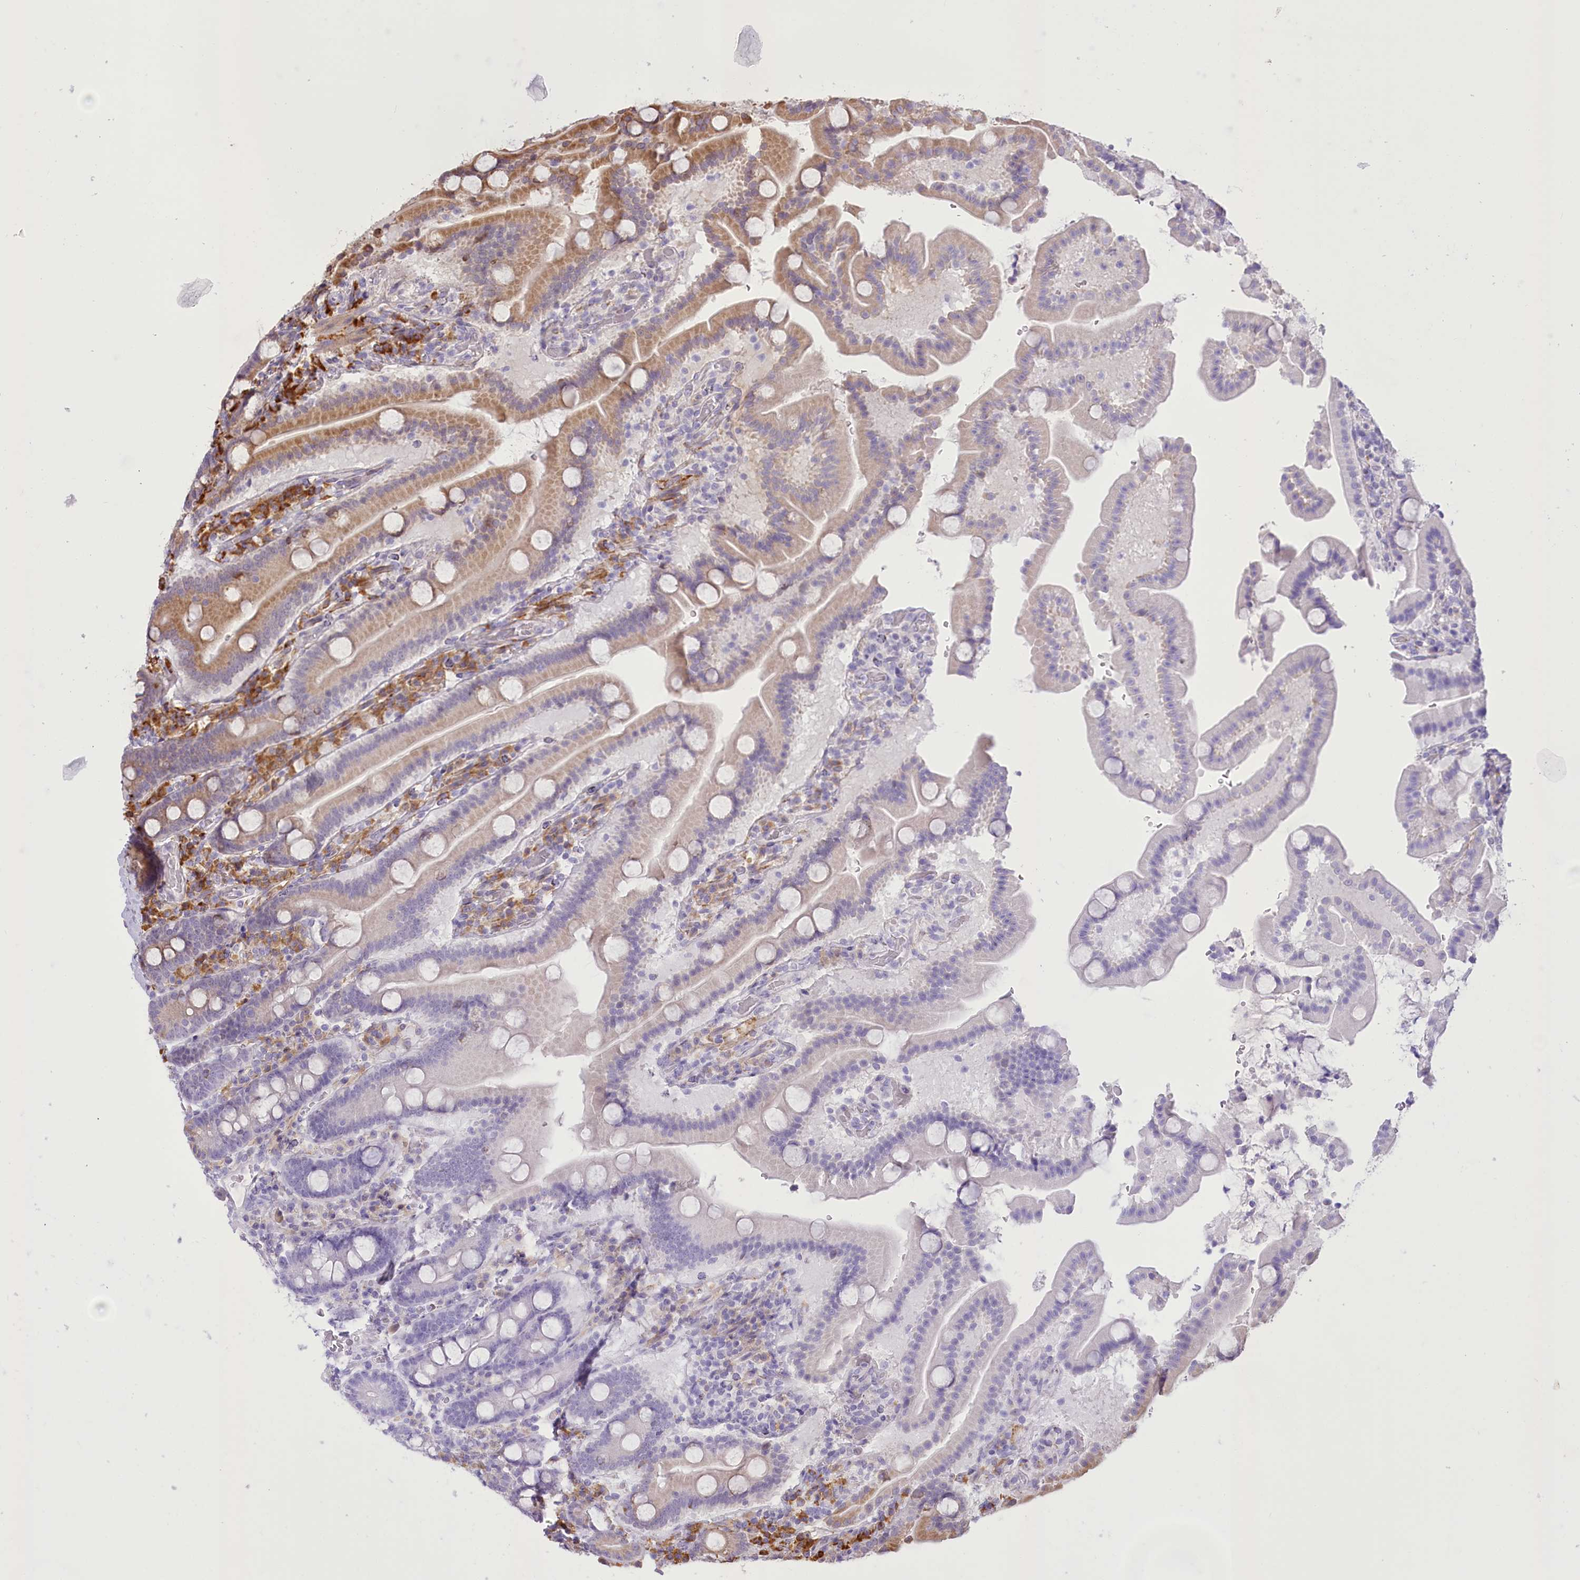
{"staining": {"intensity": "moderate", "quantity": "25%-75%", "location": "cytoplasmic/membranous"}, "tissue": "duodenum", "cell_type": "Glandular cells", "image_type": "normal", "snomed": [{"axis": "morphology", "description": "Normal tissue, NOS"}, {"axis": "topography", "description": "Duodenum"}], "caption": "This is a photomicrograph of immunohistochemistry staining of normal duodenum, which shows moderate expression in the cytoplasmic/membranous of glandular cells.", "gene": "NCKAP5", "patient": {"sex": "male", "age": 55}}